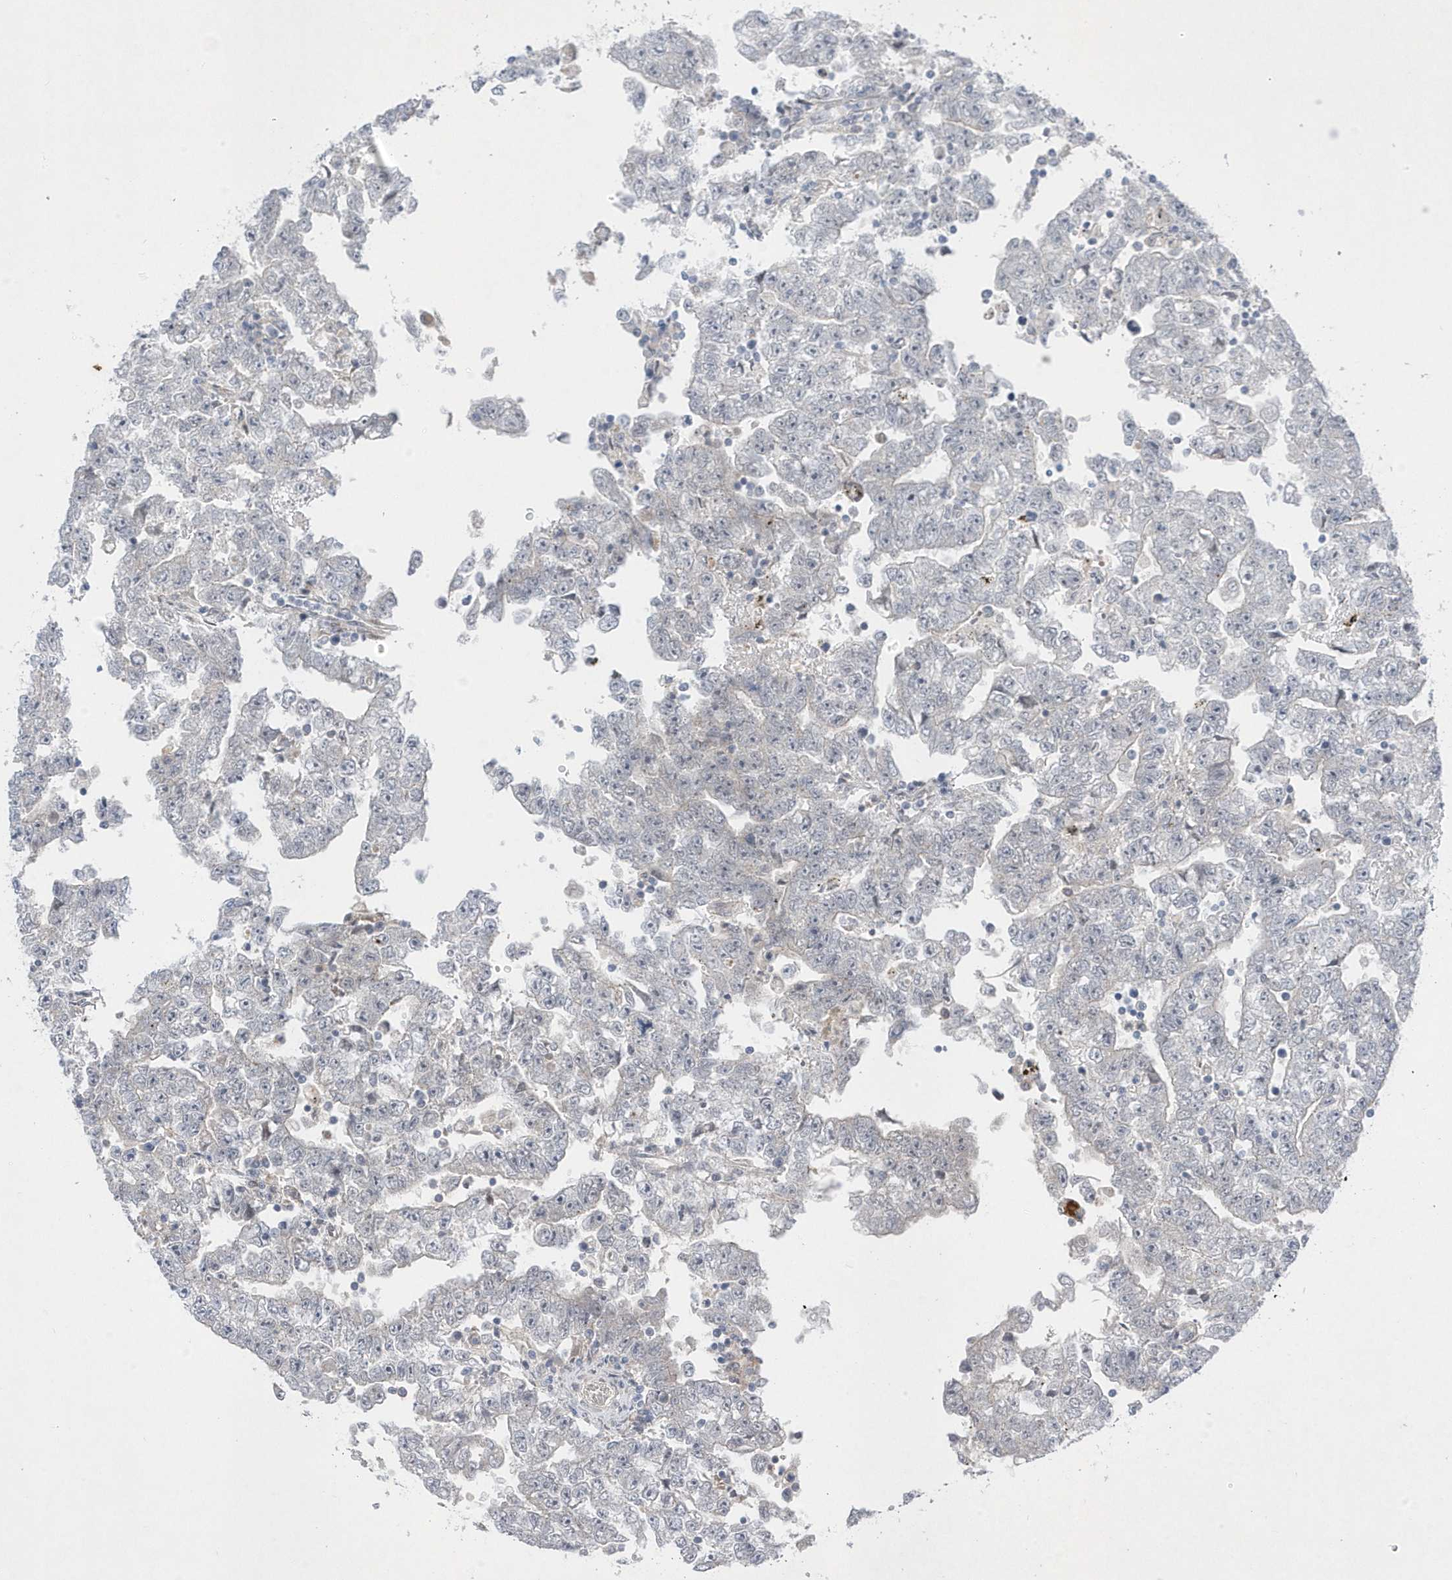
{"staining": {"intensity": "negative", "quantity": "none", "location": "none"}, "tissue": "testis cancer", "cell_type": "Tumor cells", "image_type": "cancer", "snomed": [{"axis": "morphology", "description": "Carcinoma, Embryonal, NOS"}, {"axis": "topography", "description": "Testis"}], "caption": "High magnification brightfield microscopy of testis cancer stained with DAB (brown) and counterstained with hematoxylin (blue): tumor cells show no significant positivity.", "gene": "ANAPC1", "patient": {"sex": "male", "age": 25}}